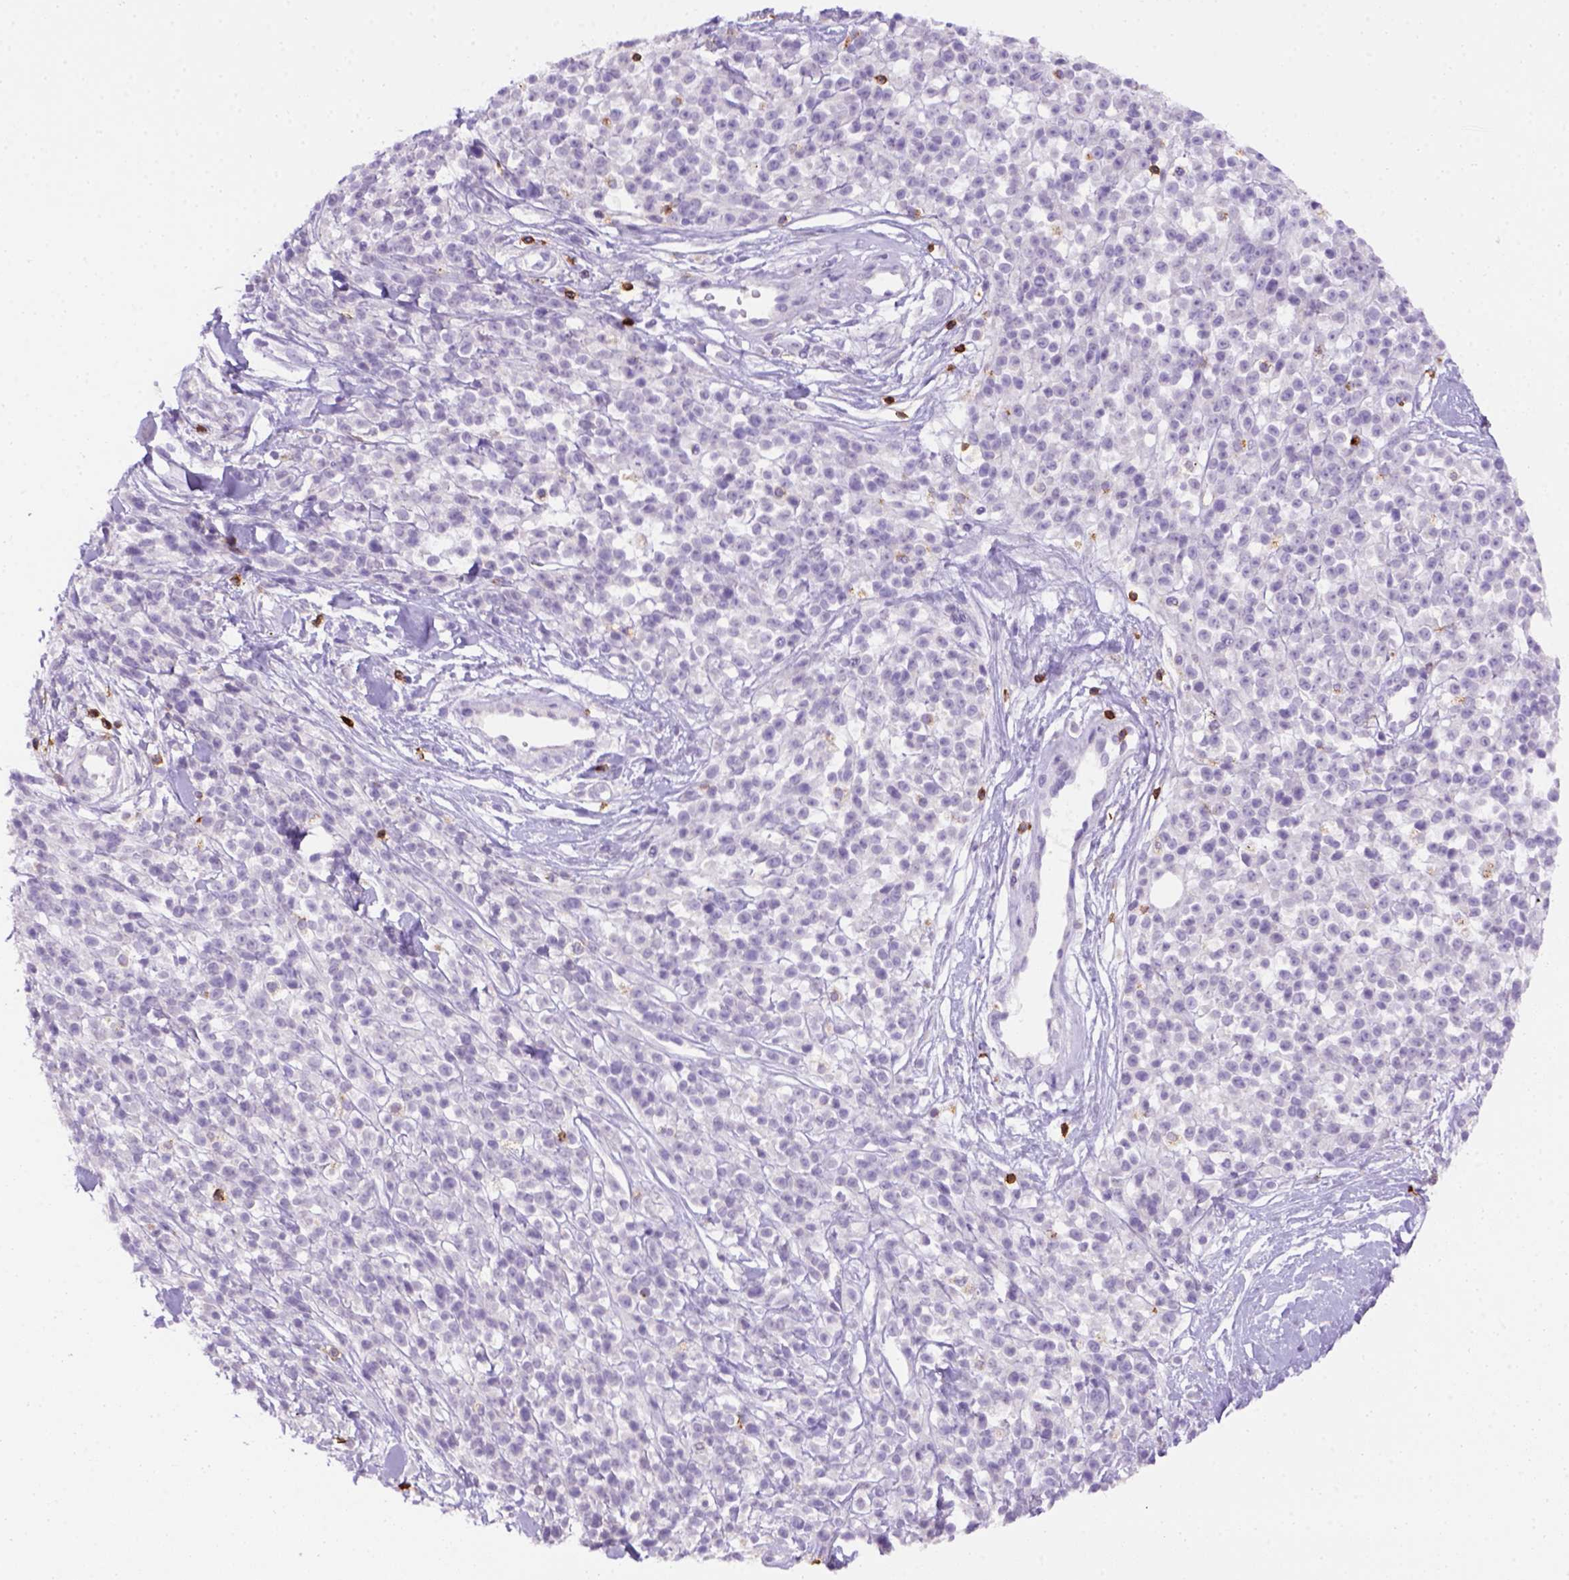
{"staining": {"intensity": "negative", "quantity": "none", "location": "none"}, "tissue": "melanoma", "cell_type": "Tumor cells", "image_type": "cancer", "snomed": [{"axis": "morphology", "description": "Malignant melanoma, NOS"}, {"axis": "topography", "description": "Skin"}, {"axis": "topography", "description": "Skin of trunk"}], "caption": "High power microscopy photomicrograph of an IHC histopathology image of melanoma, revealing no significant positivity in tumor cells.", "gene": "CD3E", "patient": {"sex": "male", "age": 74}}